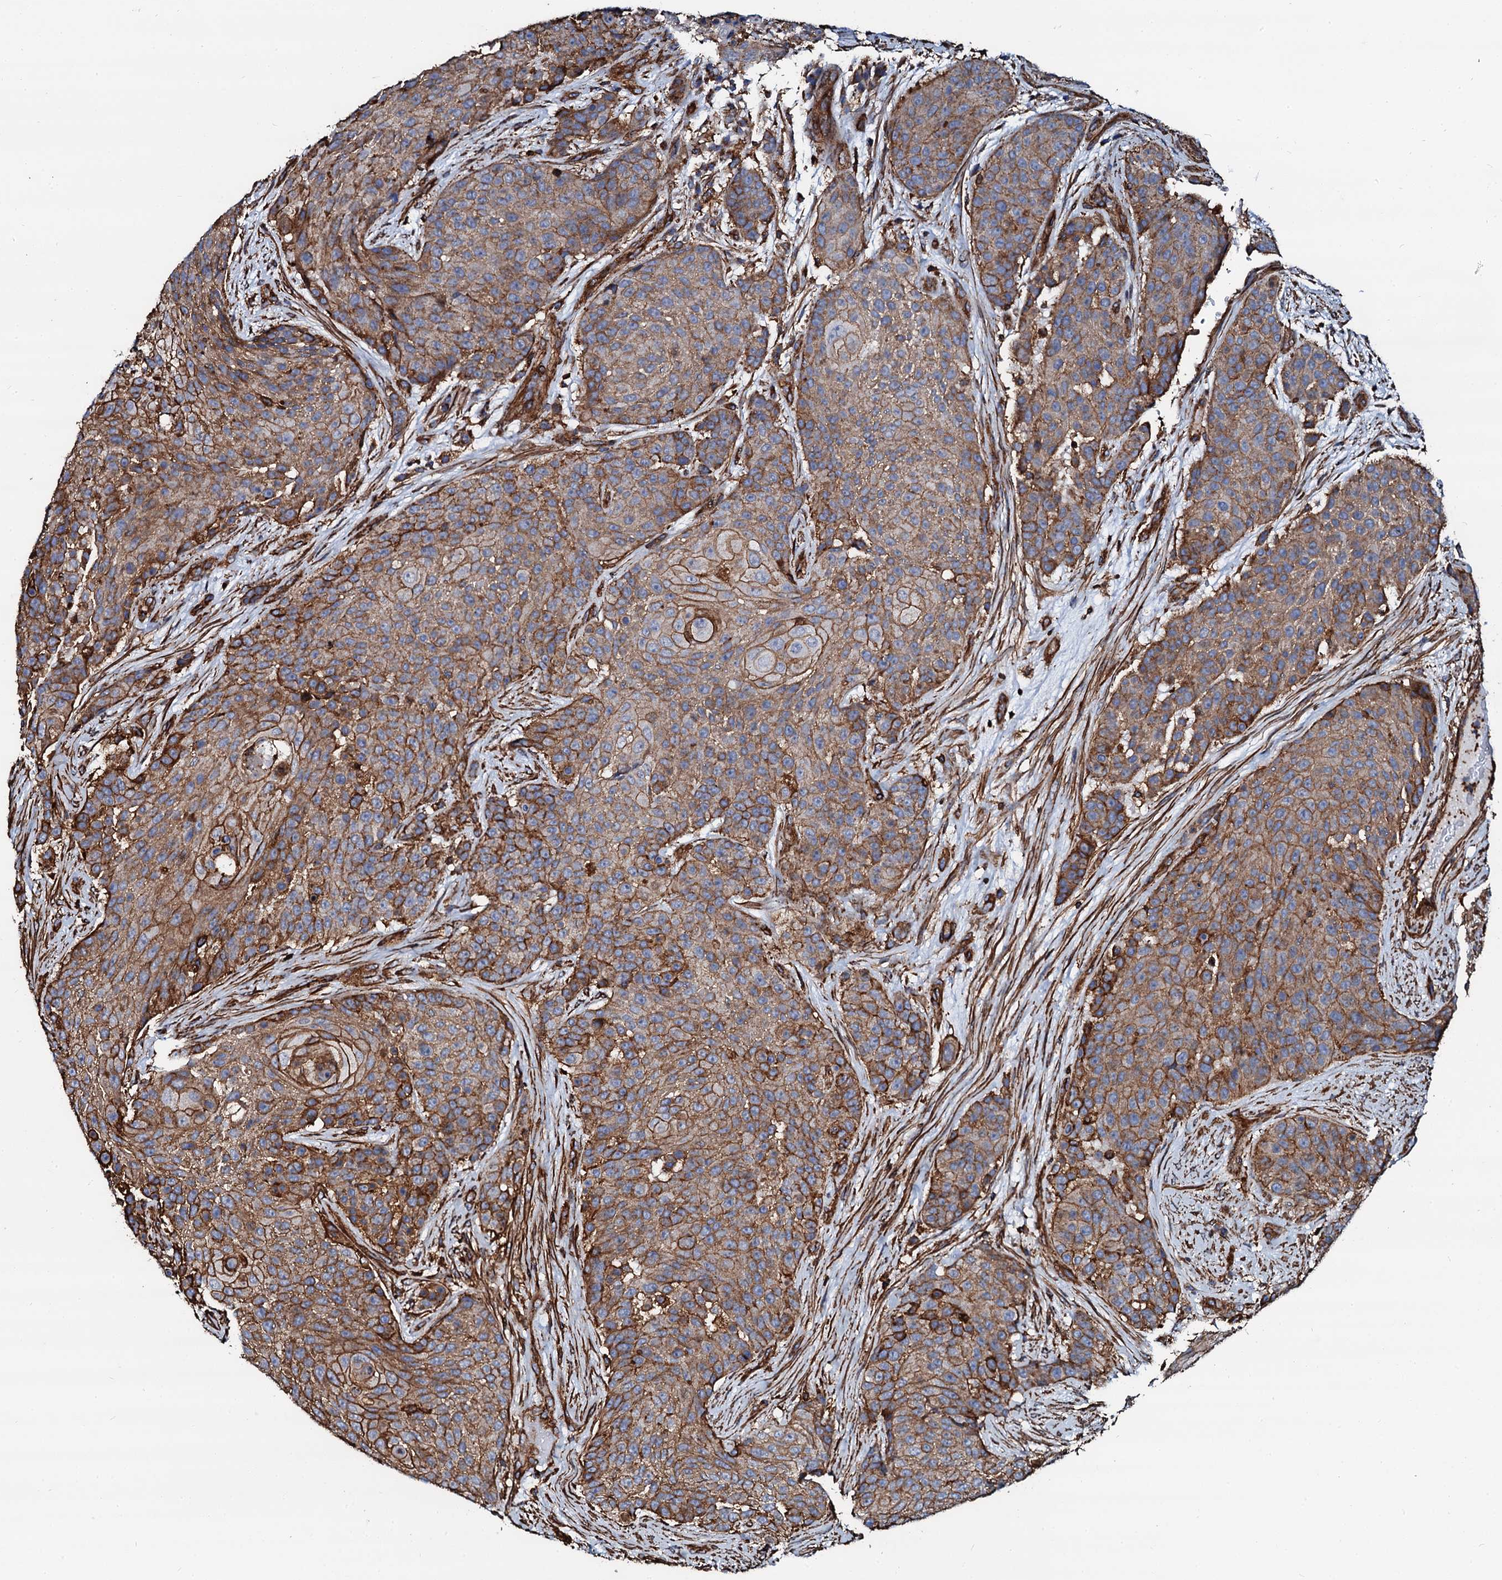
{"staining": {"intensity": "moderate", "quantity": ">75%", "location": "cytoplasmic/membranous"}, "tissue": "urothelial cancer", "cell_type": "Tumor cells", "image_type": "cancer", "snomed": [{"axis": "morphology", "description": "Urothelial carcinoma, High grade"}, {"axis": "topography", "description": "Urinary bladder"}], "caption": "A micrograph of high-grade urothelial carcinoma stained for a protein demonstrates moderate cytoplasmic/membranous brown staining in tumor cells.", "gene": "INTS10", "patient": {"sex": "female", "age": 63}}